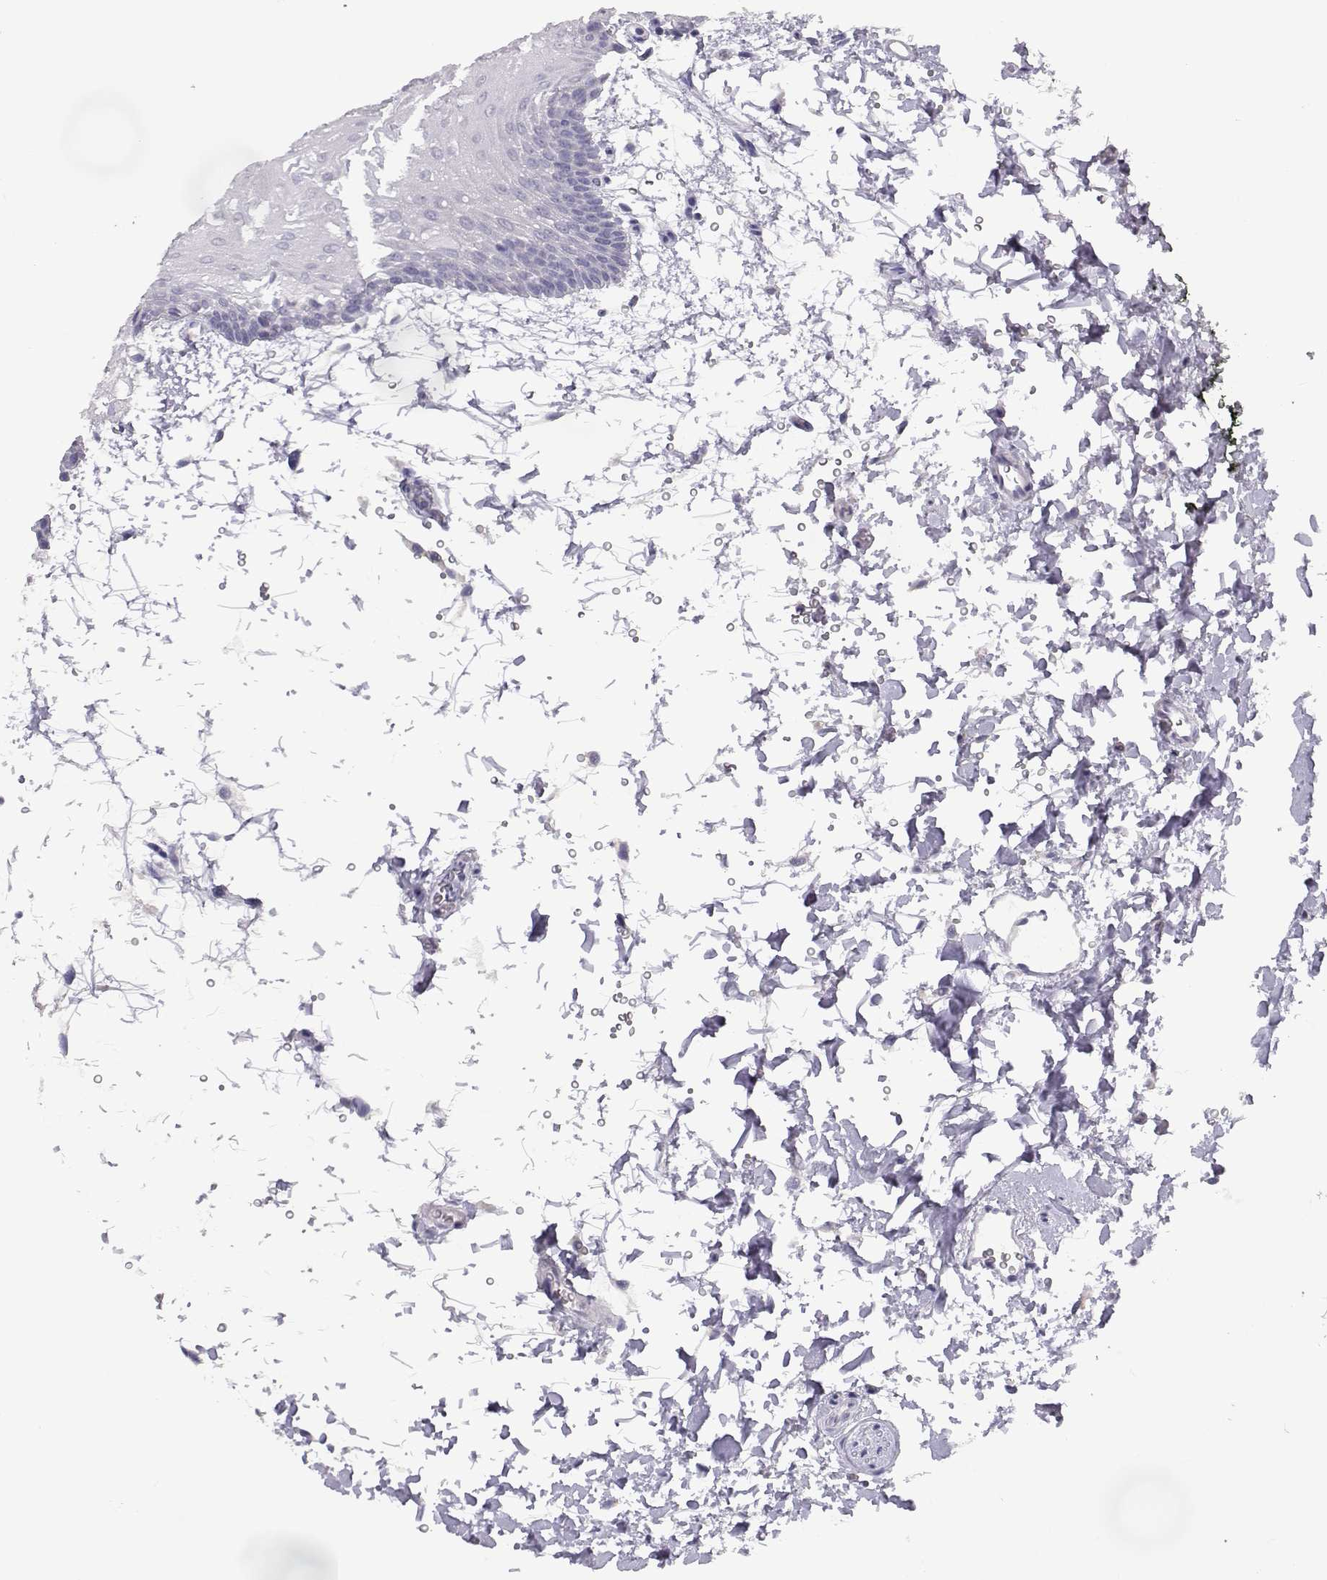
{"staining": {"intensity": "negative", "quantity": "none", "location": "none"}, "tissue": "oral mucosa", "cell_type": "Squamous epithelial cells", "image_type": "normal", "snomed": [{"axis": "morphology", "description": "Normal tissue, NOS"}, {"axis": "topography", "description": "Oral tissue"}, {"axis": "topography", "description": "Head-Neck"}], "caption": "An image of oral mucosa stained for a protein demonstrates no brown staining in squamous epithelial cells. (DAB (3,3'-diaminobenzidine) immunohistochemistry (IHC) with hematoxylin counter stain).", "gene": "PMCH", "patient": {"sex": "male", "age": 65}}